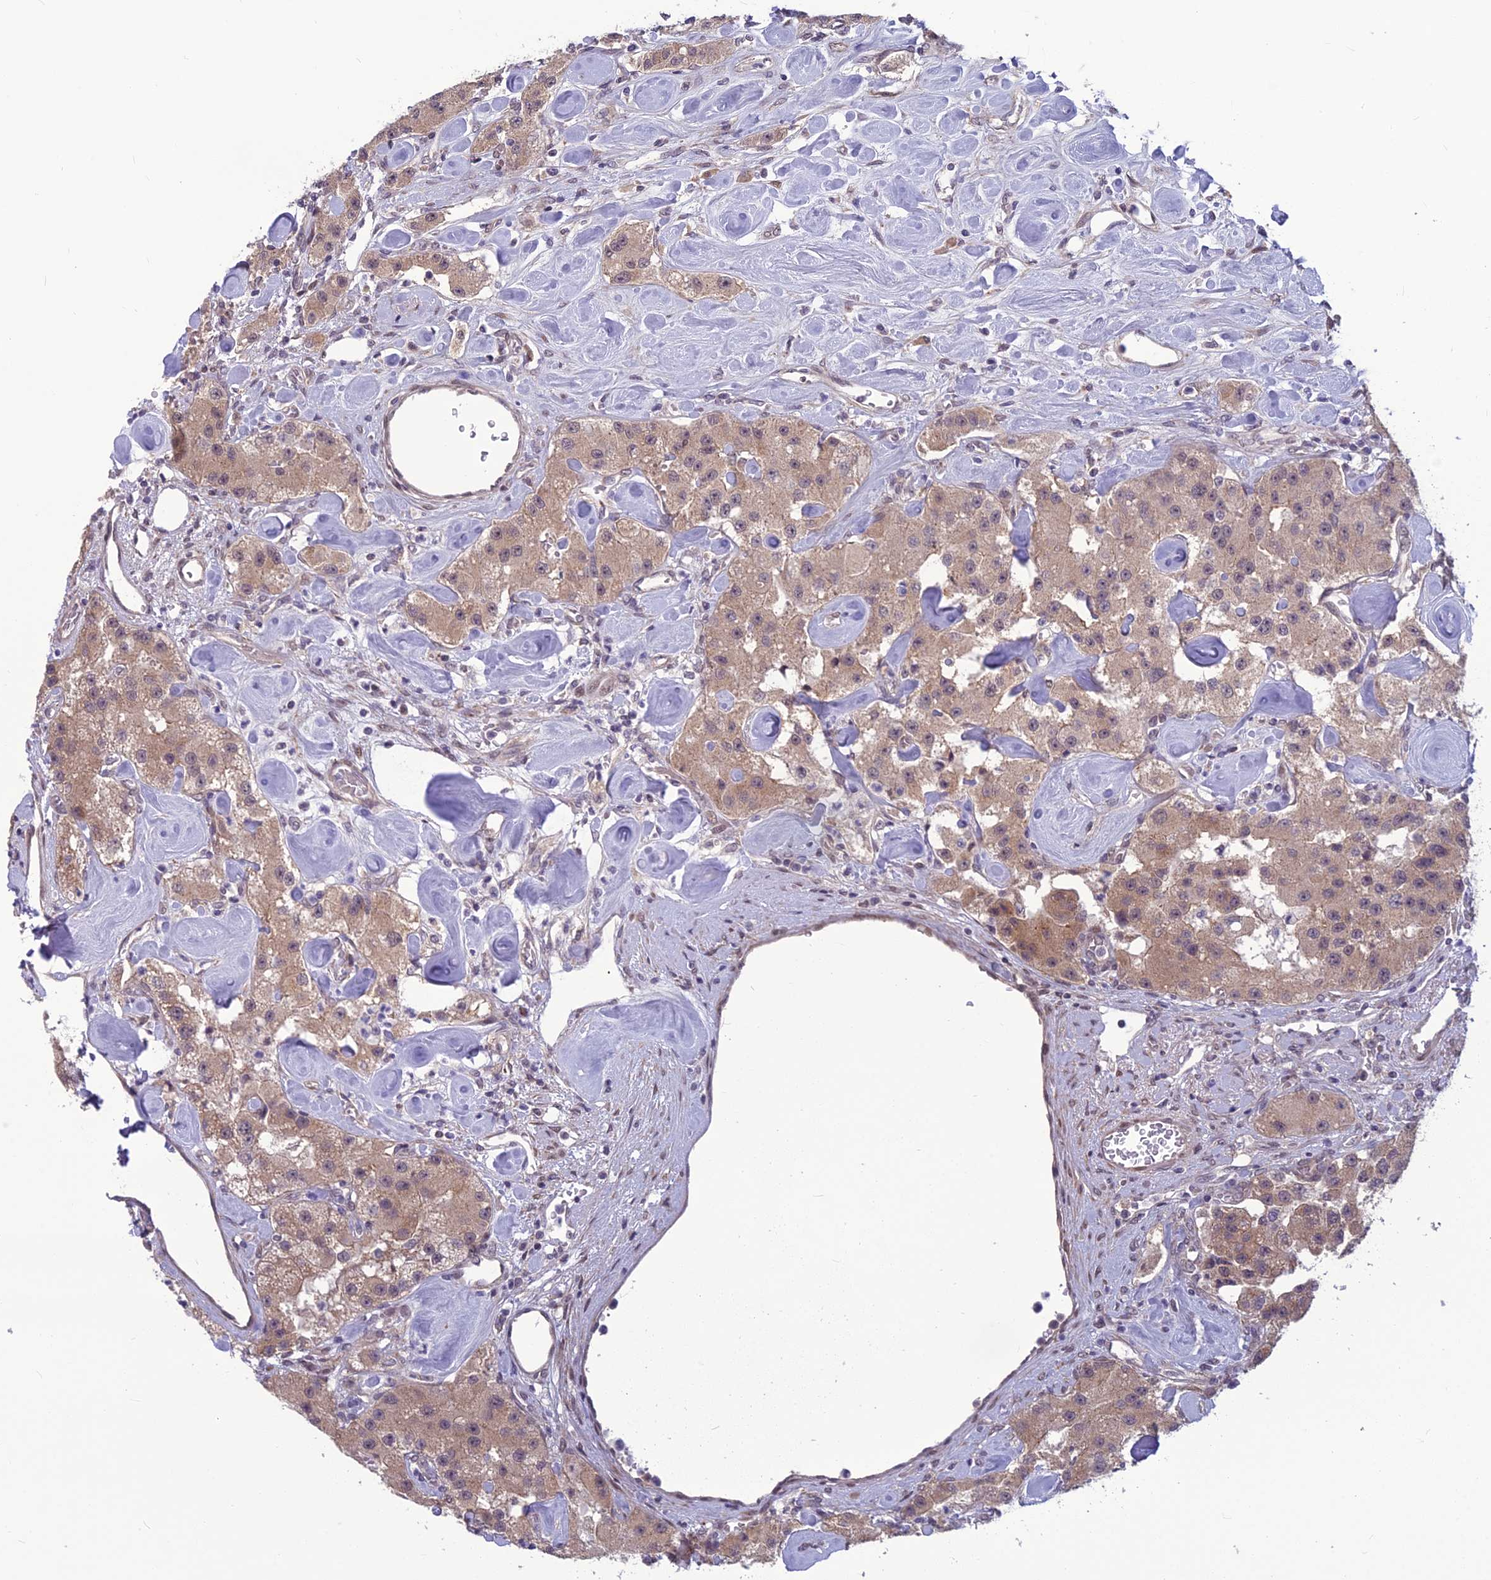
{"staining": {"intensity": "weak", "quantity": ">75%", "location": "cytoplasmic/membranous"}, "tissue": "carcinoid", "cell_type": "Tumor cells", "image_type": "cancer", "snomed": [{"axis": "morphology", "description": "Carcinoid, malignant, NOS"}, {"axis": "topography", "description": "Pancreas"}], "caption": "This is an image of immunohistochemistry staining of carcinoid (malignant), which shows weak staining in the cytoplasmic/membranous of tumor cells.", "gene": "FBRS", "patient": {"sex": "male", "age": 41}}